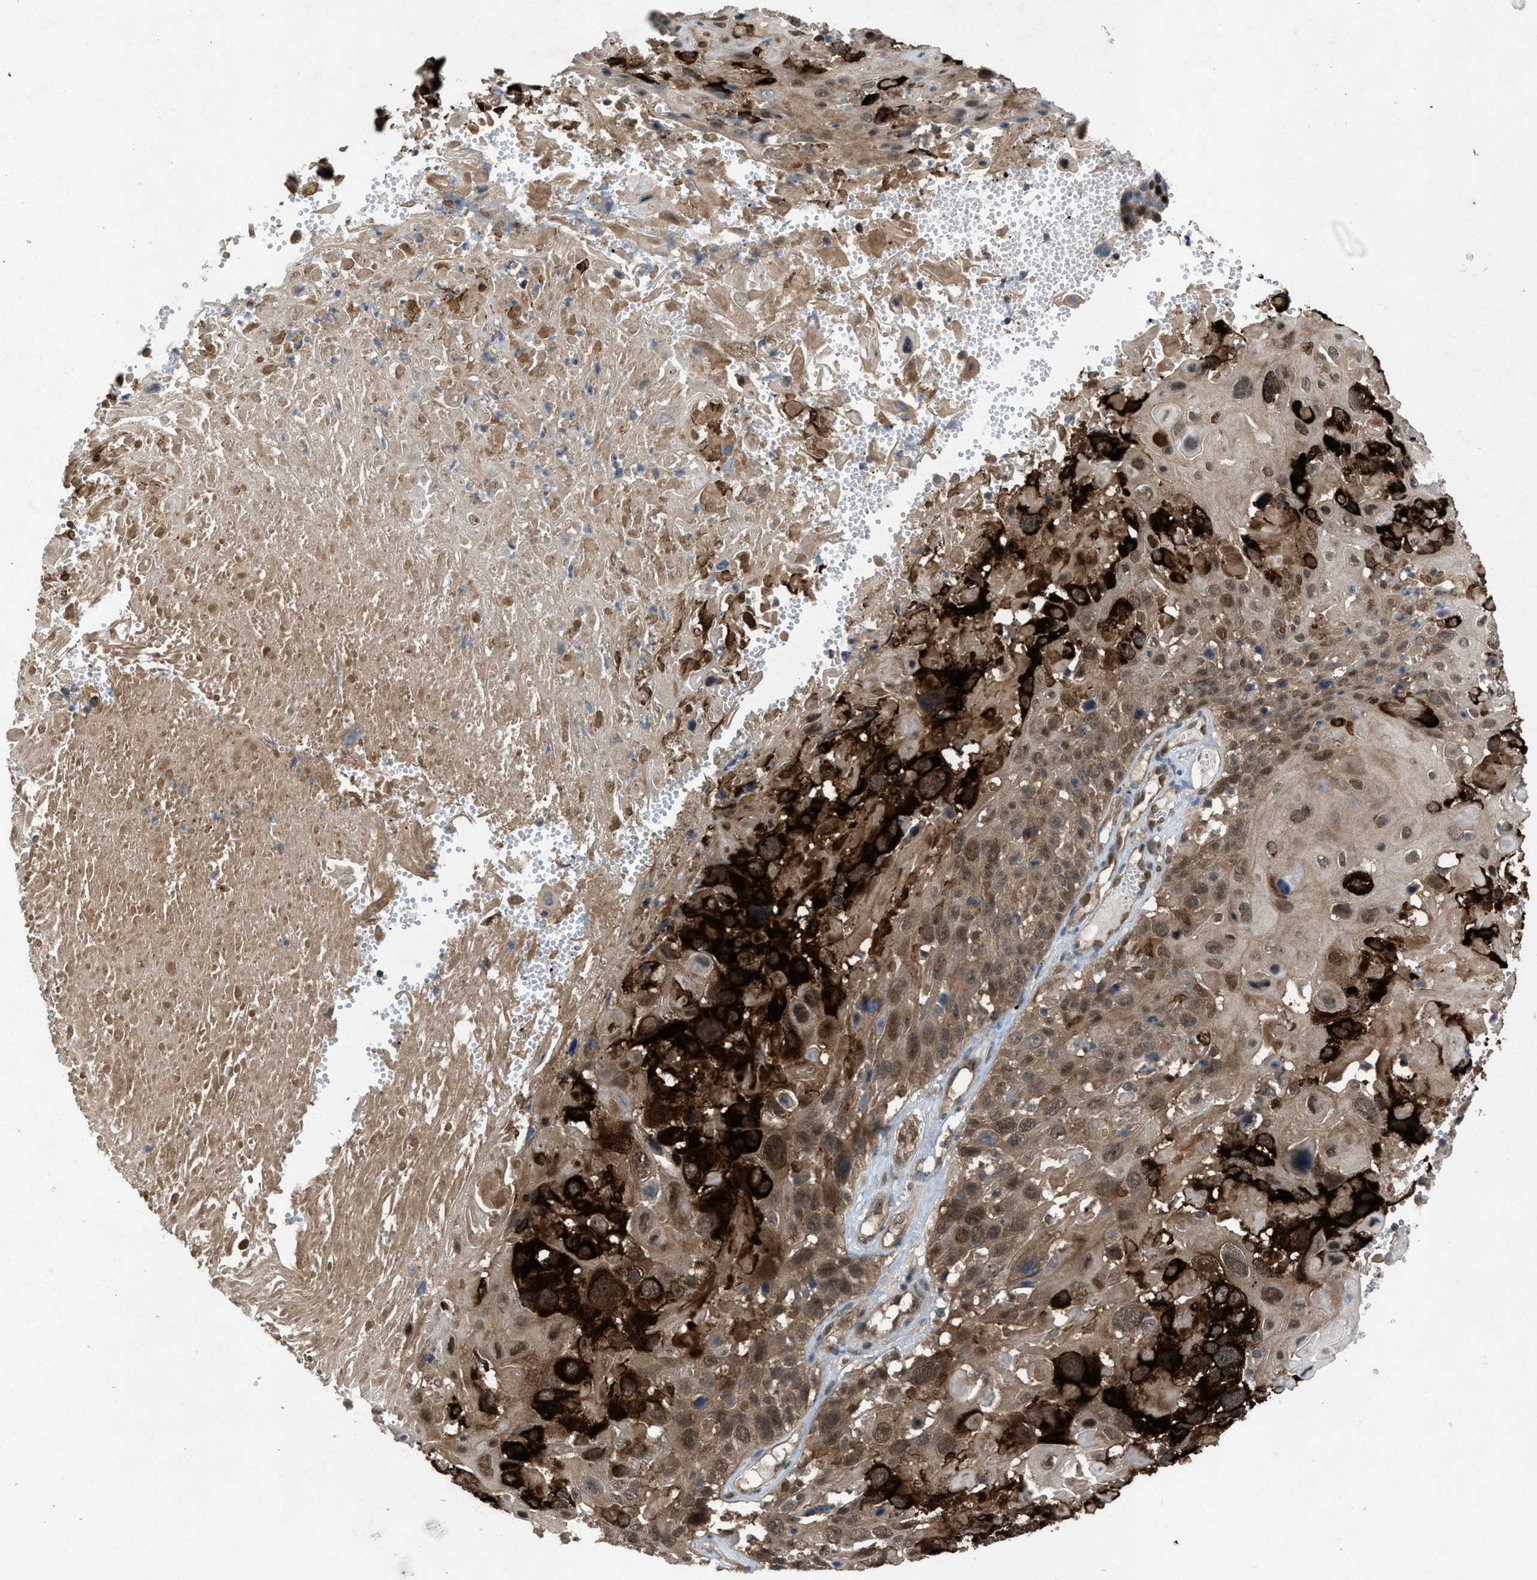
{"staining": {"intensity": "strong", "quantity": "25%-75%", "location": "cytoplasmic/membranous"}, "tissue": "cervical cancer", "cell_type": "Tumor cells", "image_type": "cancer", "snomed": [{"axis": "morphology", "description": "Squamous cell carcinoma, NOS"}, {"axis": "topography", "description": "Cervix"}], "caption": "This photomicrograph displays cervical cancer (squamous cell carcinoma) stained with IHC to label a protein in brown. The cytoplasmic/membranous of tumor cells show strong positivity for the protein. Nuclei are counter-stained blue.", "gene": "PLAA", "patient": {"sex": "female", "age": 74}}